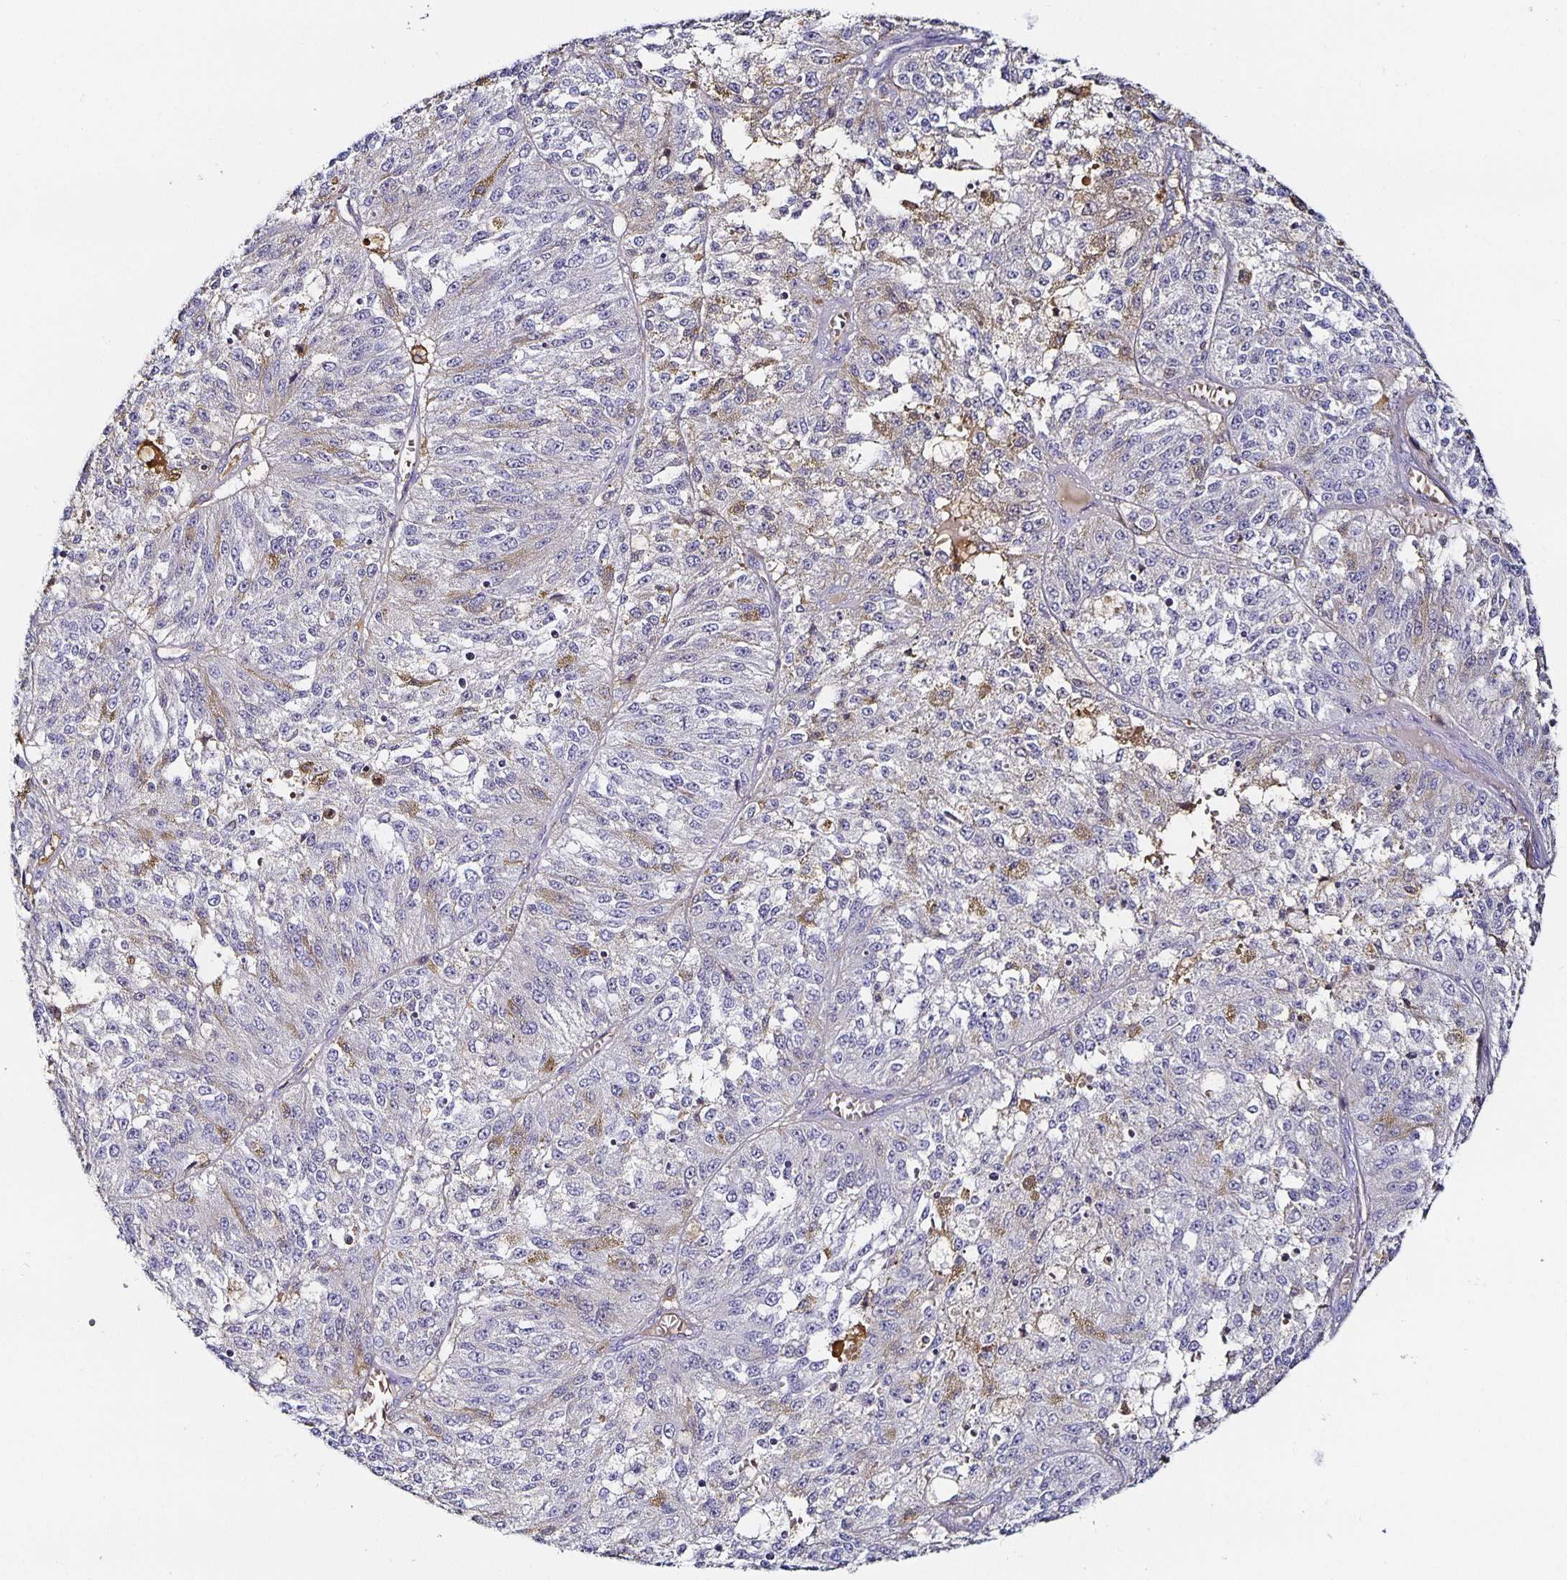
{"staining": {"intensity": "negative", "quantity": "none", "location": "none"}, "tissue": "melanoma", "cell_type": "Tumor cells", "image_type": "cancer", "snomed": [{"axis": "morphology", "description": "Malignant melanoma, Metastatic site"}, {"axis": "topography", "description": "Lymph node"}], "caption": "Human malignant melanoma (metastatic site) stained for a protein using immunohistochemistry displays no positivity in tumor cells.", "gene": "TTR", "patient": {"sex": "female", "age": 64}}